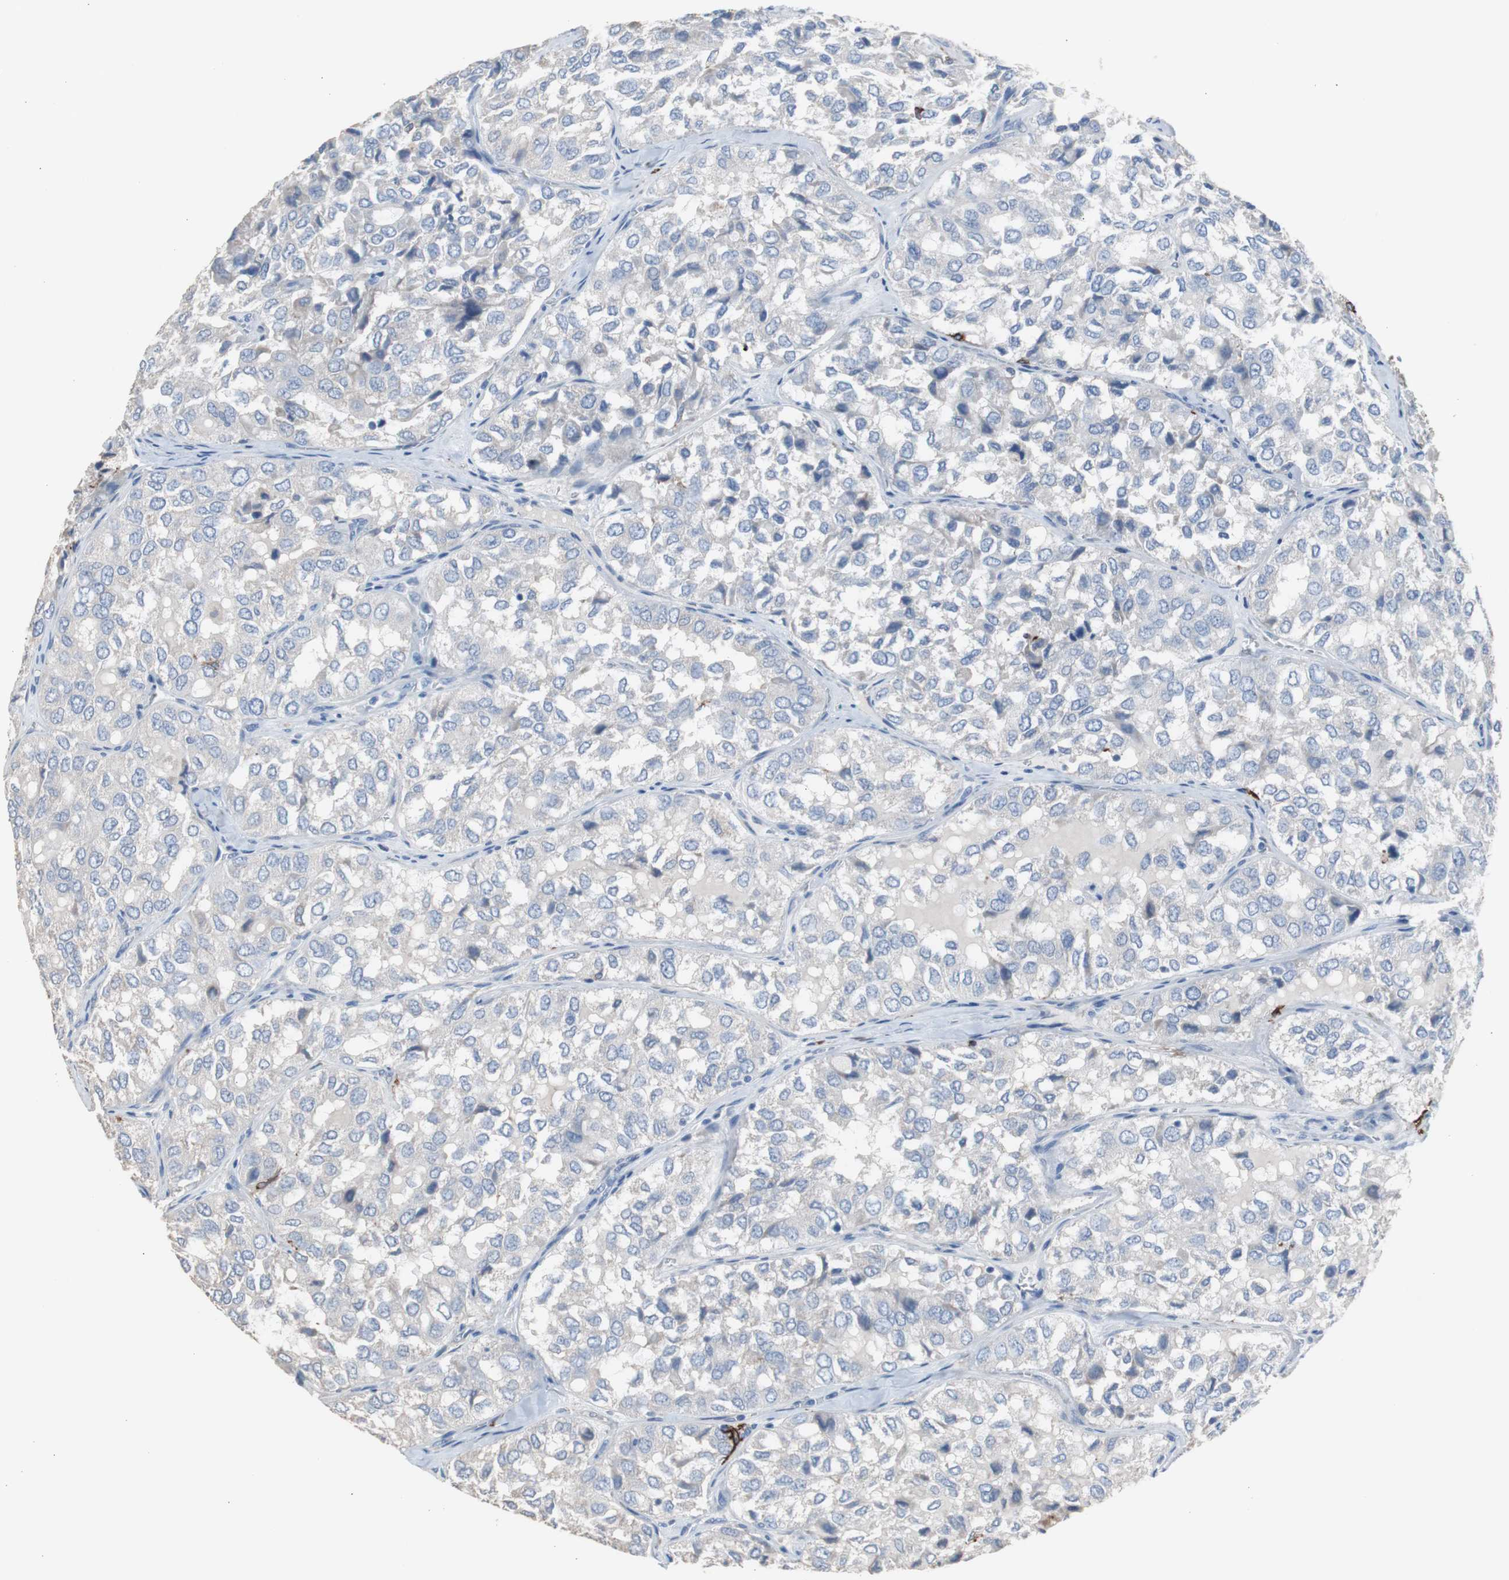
{"staining": {"intensity": "negative", "quantity": "none", "location": "none"}, "tissue": "thyroid cancer", "cell_type": "Tumor cells", "image_type": "cancer", "snomed": [{"axis": "morphology", "description": "Follicular adenoma carcinoma, NOS"}, {"axis": "topography", "description": "Thyroid gland"}], "caption": "The histopathology image demonstrates no staining of tumor cells in thyroid cancer (follicular adenoma carcinoma). (DAB IHC visualized using brightfield microscopy, high magnification).", "gene": "FCGR2B", "patient": {"sex": "male", "age": 75}}